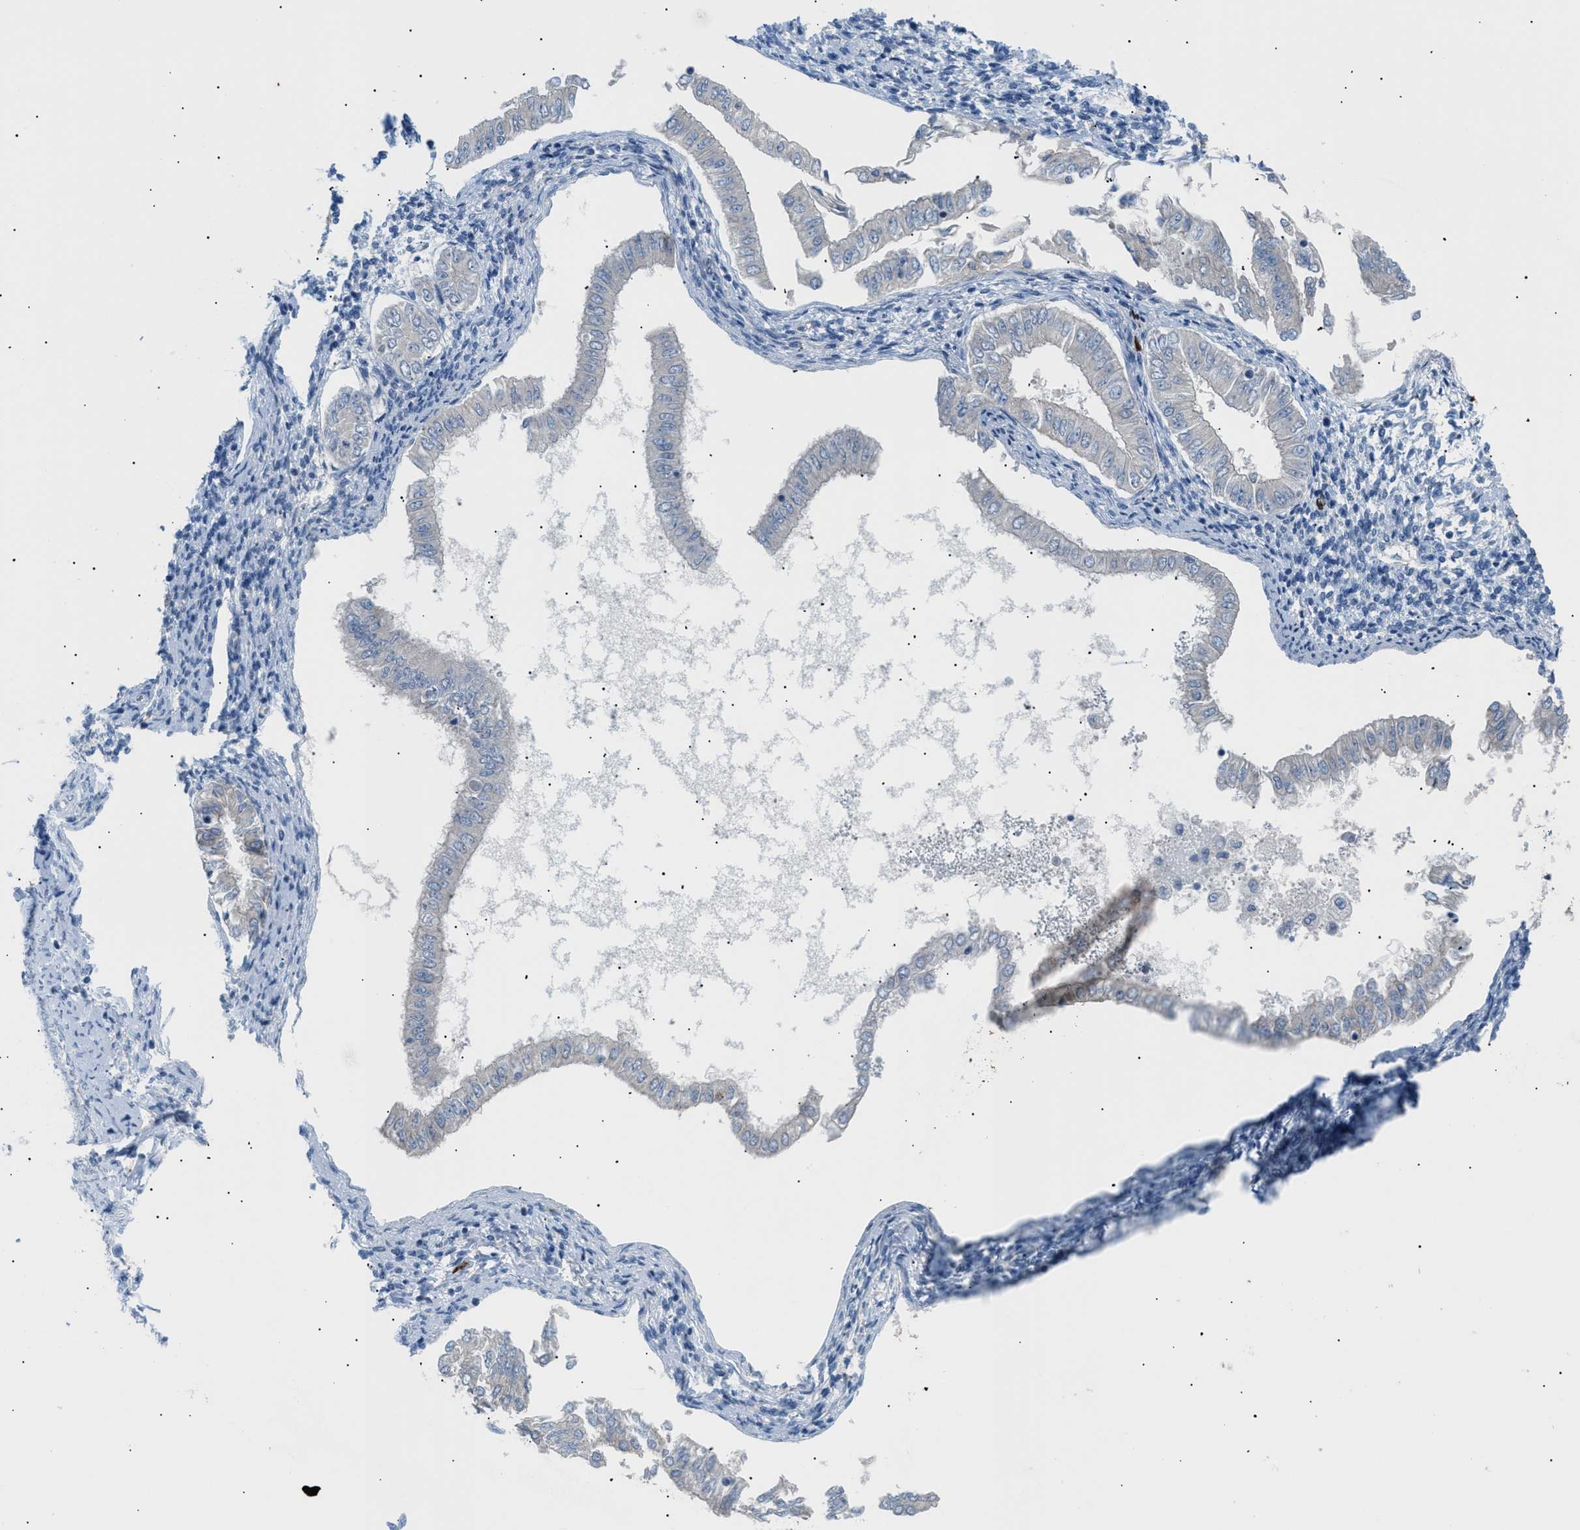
{"staining": {"intensity": "negative", "quantity": "none", "location": "none"}, "tissue": "endometrial cancer", "cell_type": "Tumor cells", "image_type": "cancer", "snomed": [{"axis": "morphology", "description": "Adenocarcinoma, NOS"}, {"axis": "topography", "description": "Endometrium"}], "caption": "The histopathology image reveals no staining of tumor cells in endometrial cancer (adenocarcinoma). (Stains: DAB (3,3'-diaminobenzidine) IHC with hematoxylin counter stain, Microscopy: brightfield microscopy at high magnification).", "gene": "ICA1", "patient": {"sex": "female", "age": 53}}